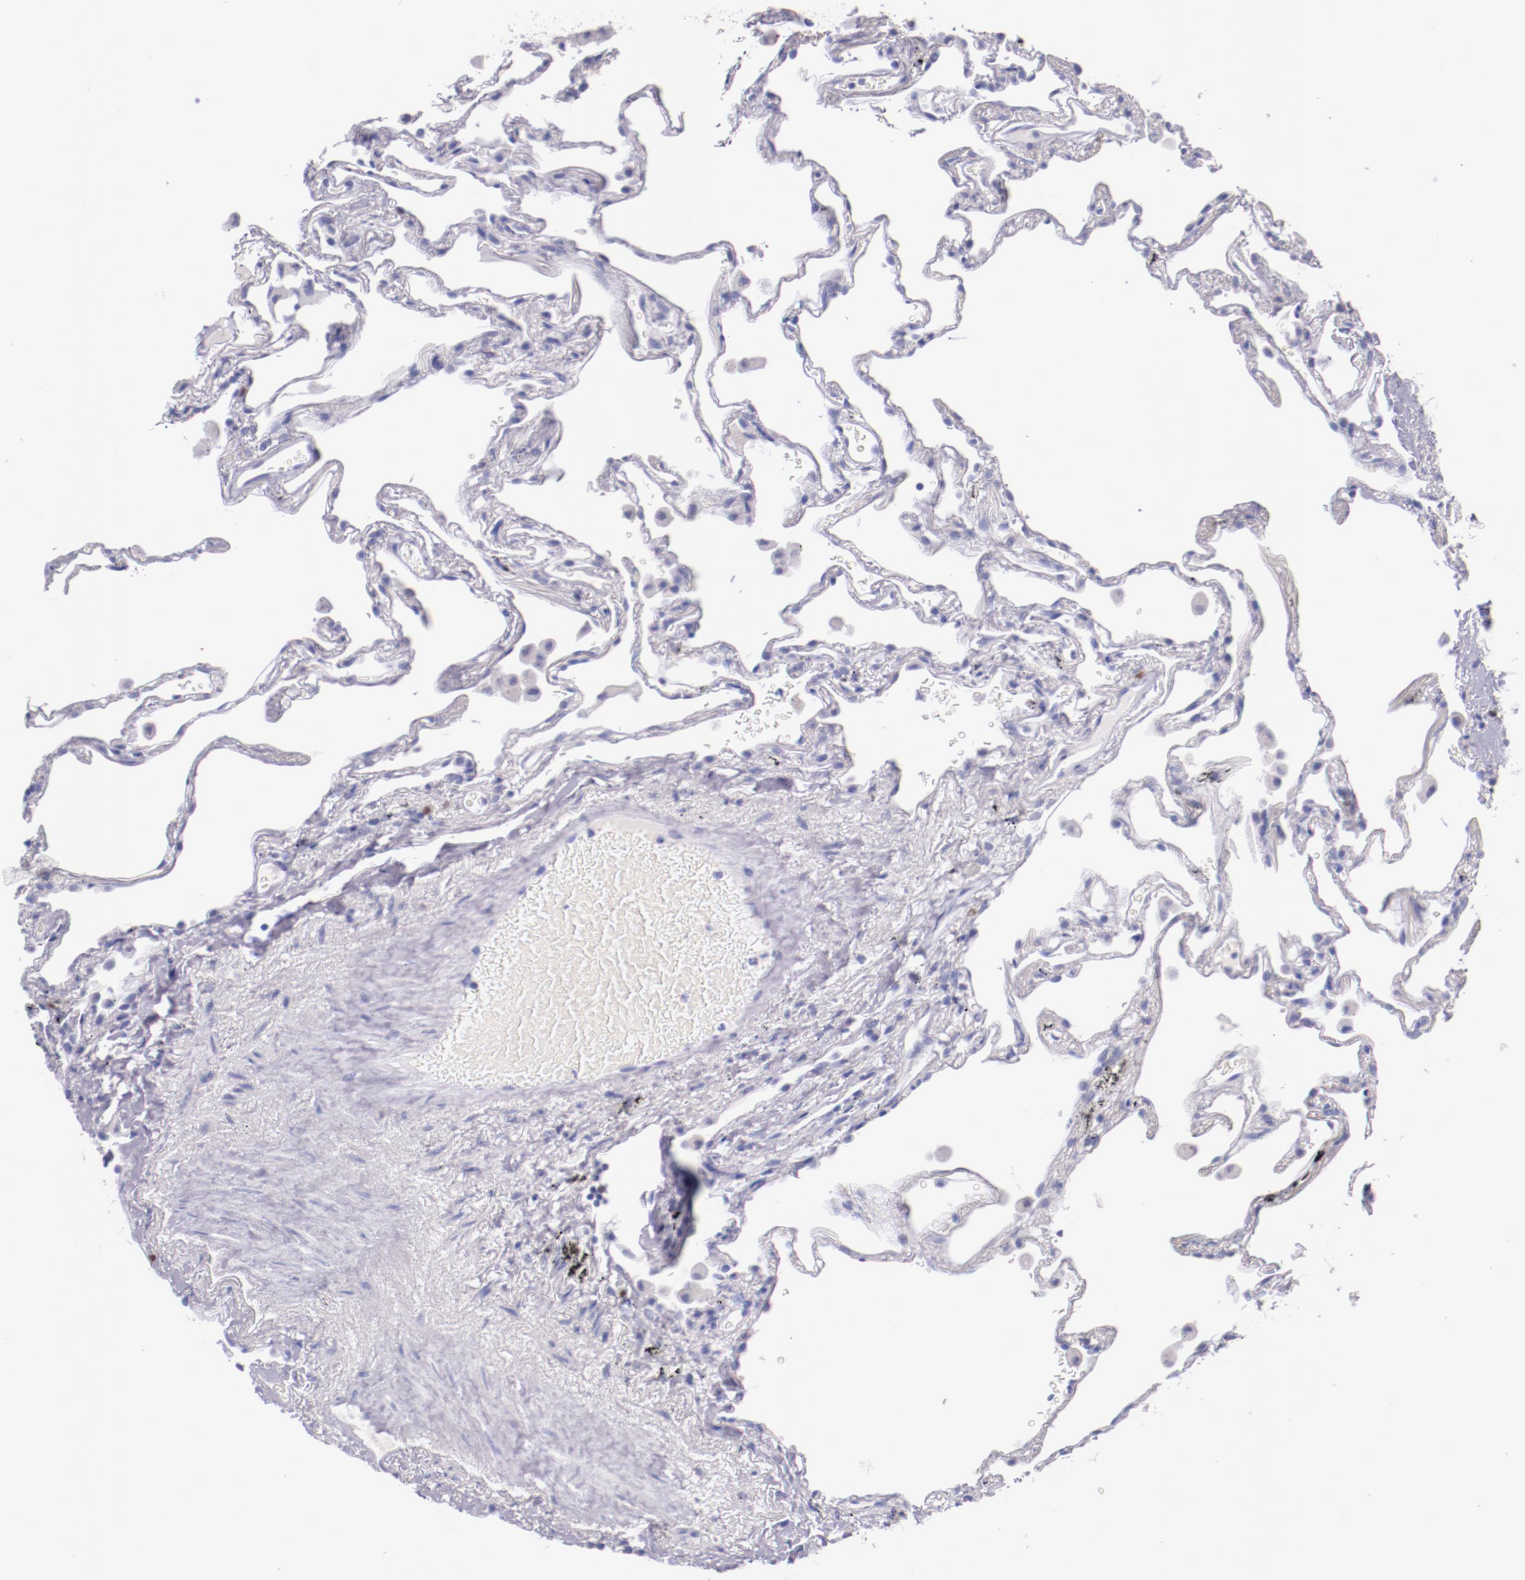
{"staining": {"intensity": "negative", "quantity": "none", "location": "none"}, "tissue": "lung", "cell_type": "Alveolar cells", "image_type": "normal", "snomed": [{"axis": "morphology", "description": "Normal tissue, NOS"}, {"axis": "morphology", "description": "Inflammation, NOS"}, {"axis": "topography", "description": "Lung"}], "caption": "An IHC micrograph of unremarkable lung is shown. There is no staining in alveolar cells of lung. (Brightfield microscopy of DAB (3,3'-diaminobenzidine) immunohistochemistry (IHC) at high magnification).", "gene": "IRF4", "patient": {"sex": "male", "age": 69}}